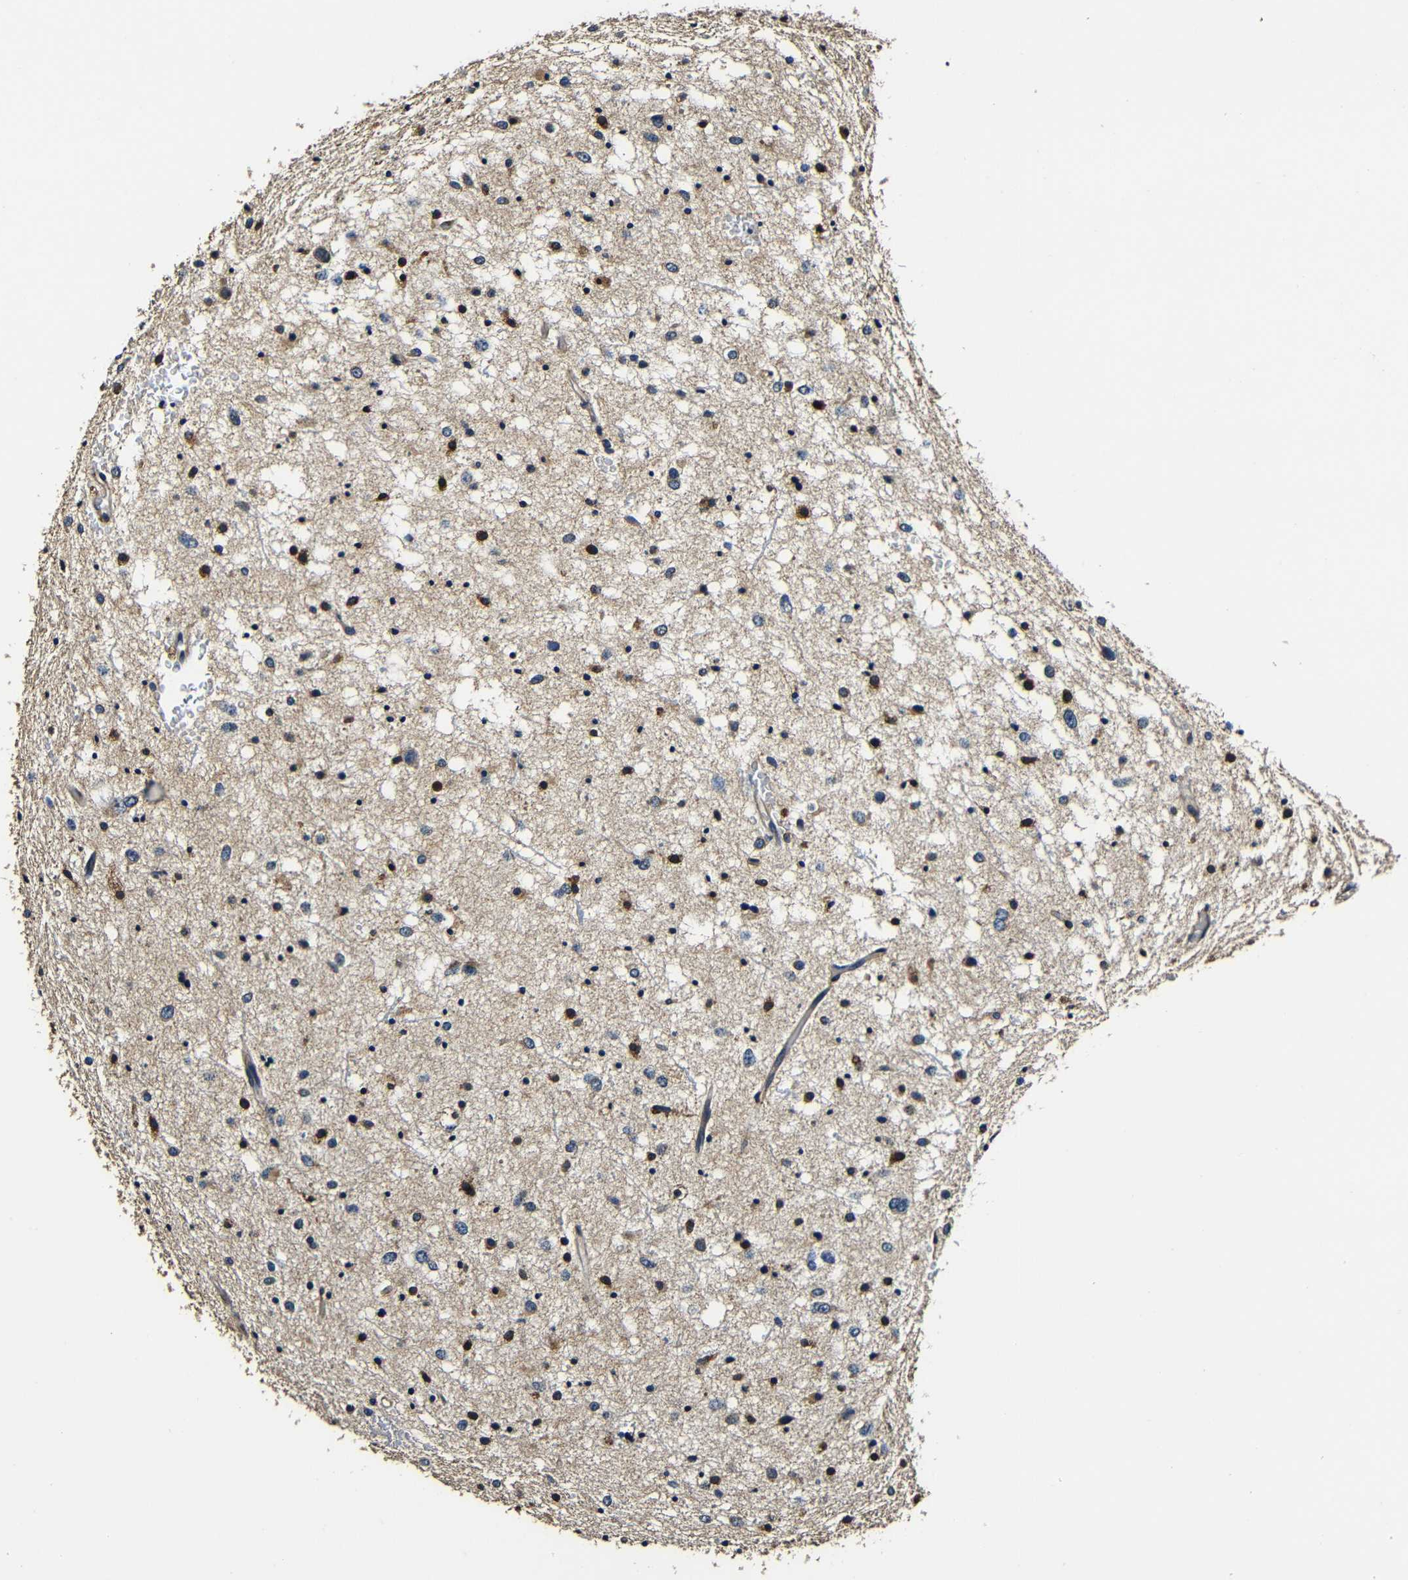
{"staining": {"intensity": "moderate", "quantity": "25%-75%", "location": "cytoplasmic/membranous"}, "tissue": "glioma", "cell_type": "Tumor cells", "image_type": "cancer", "snomed": [{"axis": "morphology", "description": "Glioma, malignant, Low grade"}, {"axis": "topography", "description": "Brain"}], "caption": "Protein staining by IHC demonstrates moderate cytoplasmic/membranous positivity in about 25%-75% of tumor cells in malignant glioma (low-grade).", "gene": "RRBP1", "patient": {"sex": "female", "age": 37}}